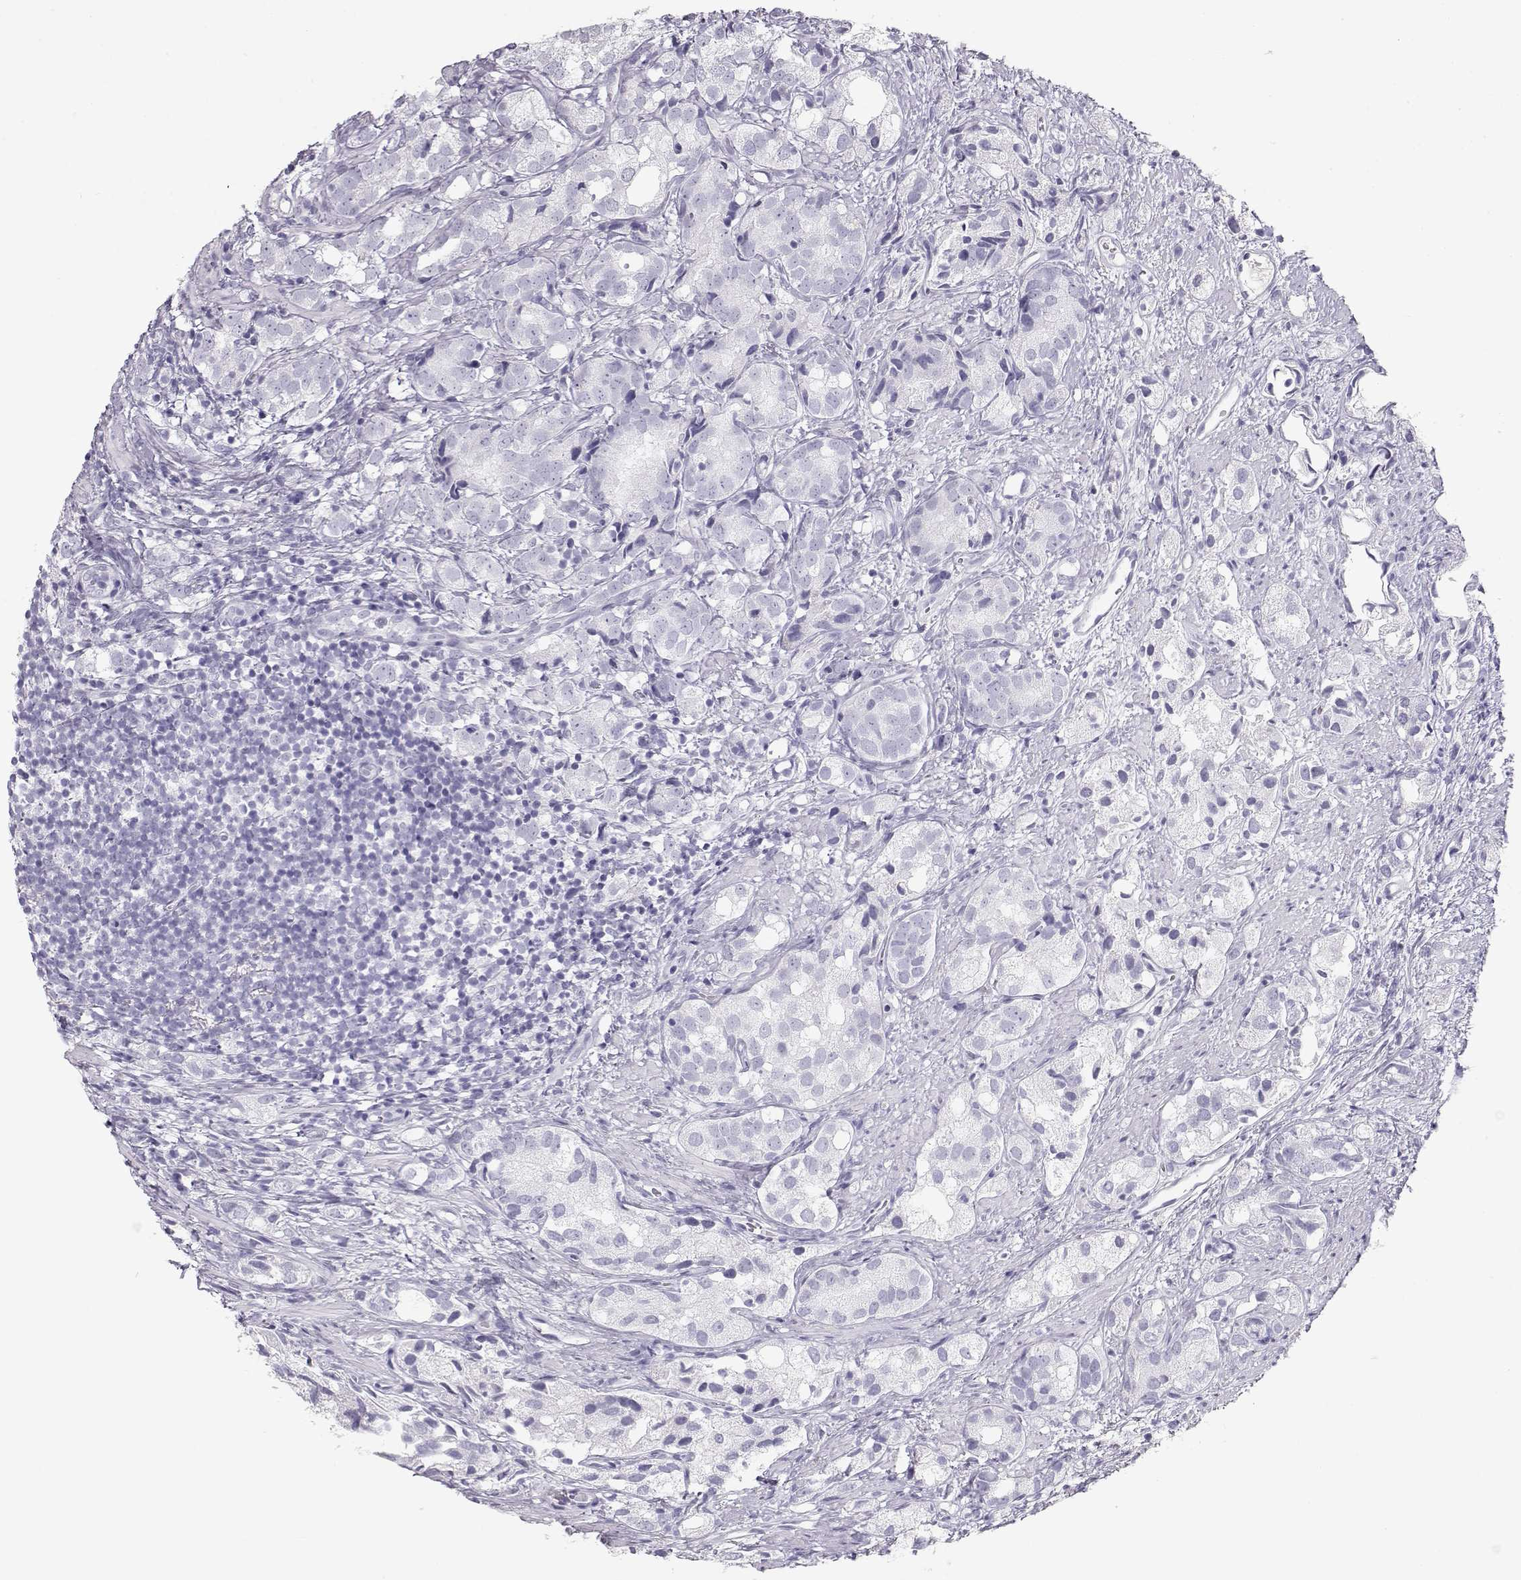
{"staining": {"intensity": "negative", "quantity": "none", "location": "none"}, "tissue": "prostate cancer", "cell_type": "Tumor cells", "image_type": "cancer", "snomed": [{"axis": "morphology", "description": "Adenocarcinoma, High grade"}, {"axis": "topography", "description": "Prostate"}], "caption": "Prostate cancer was stained to show a protein in brown. There is no significant positivity in tumor cells.", "gene": "TKTL1", "patient": {"sex": "male", "age": 82}}